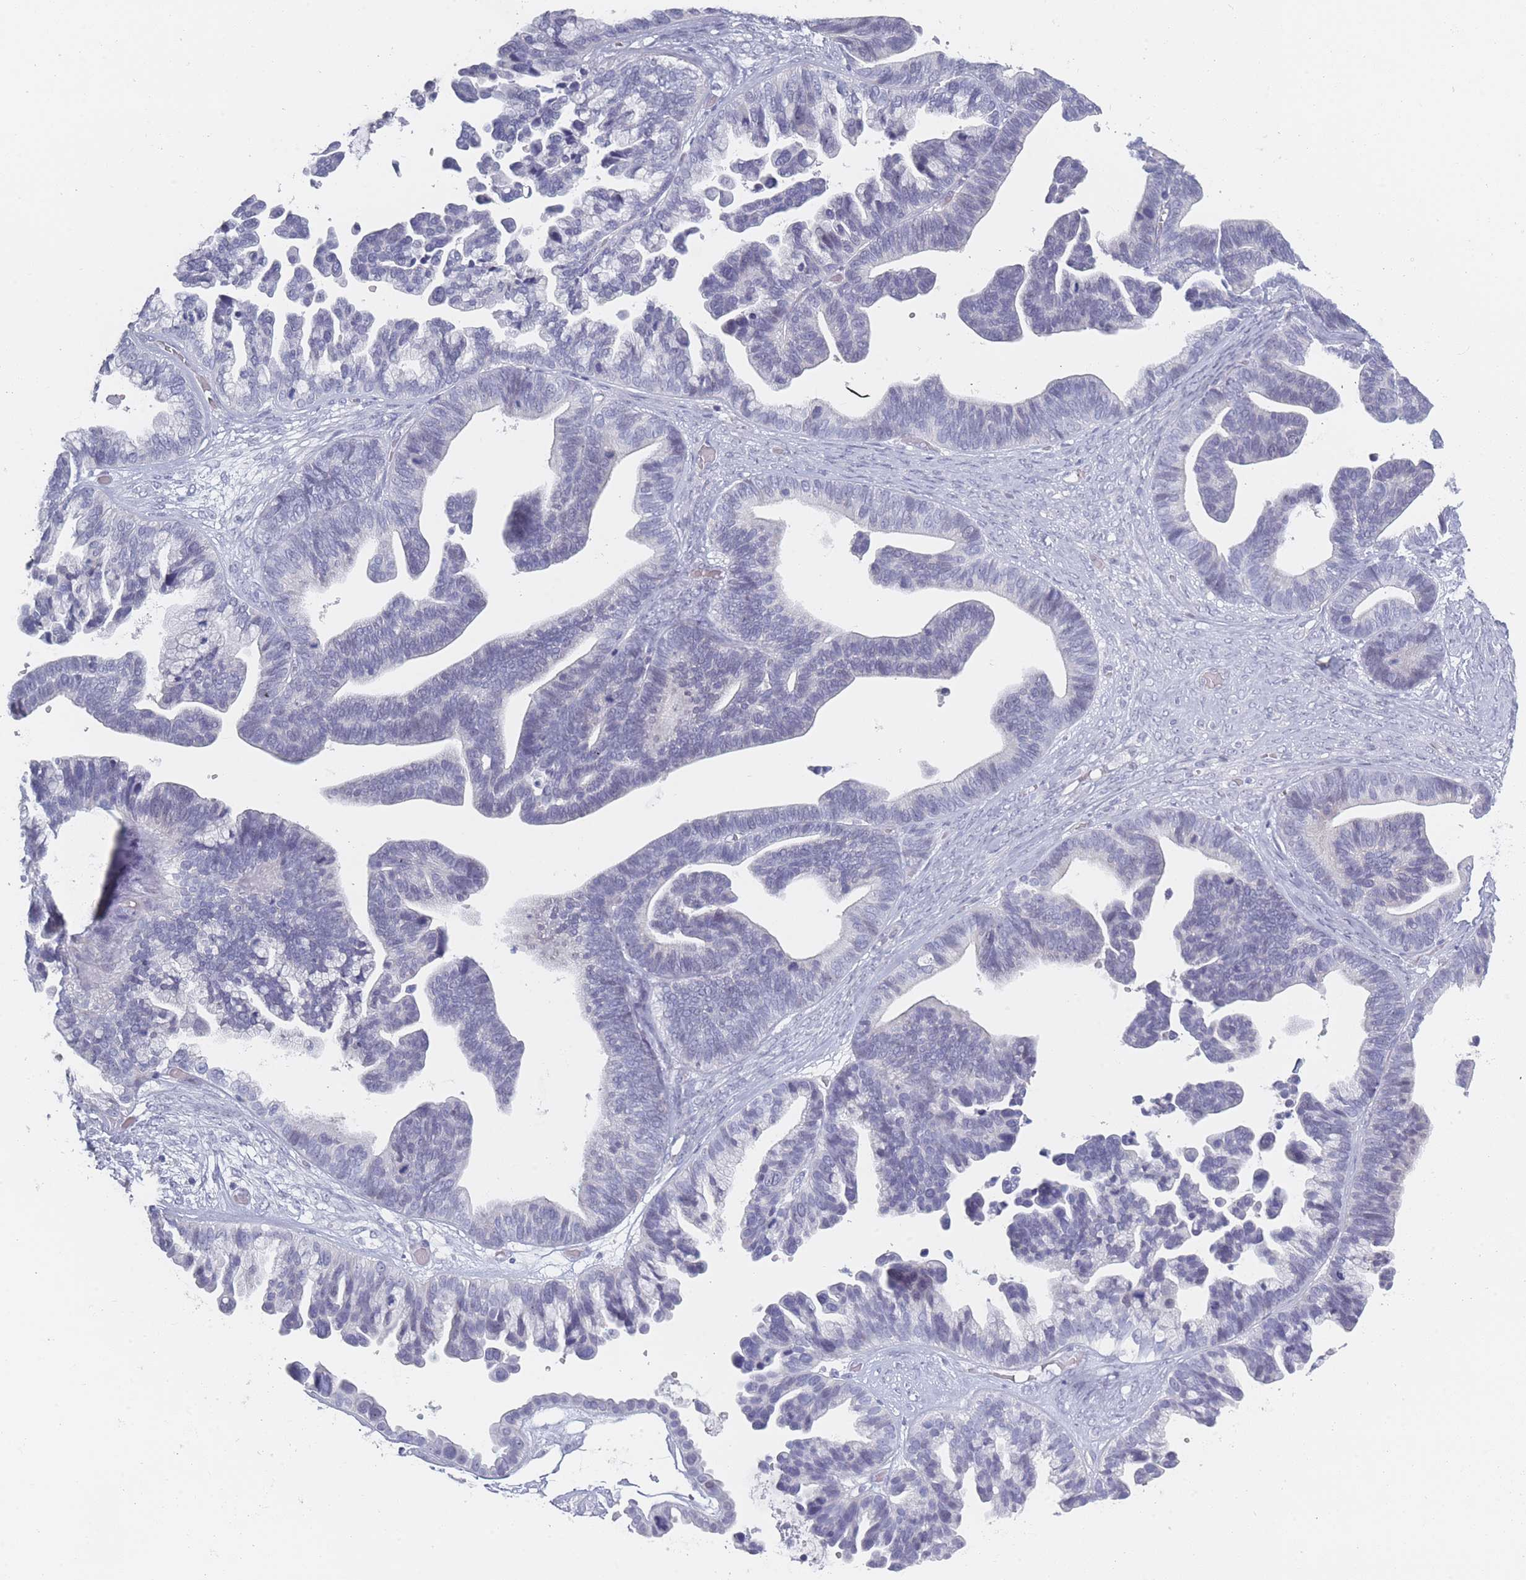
{"staining": {"intensity": "negative", "quantity": "none", "location": "none"}, "tissue": "ovarian cancer", "cell_type": "Tumor cells", "image_type": "cancer", "snomed": [{"axis": "morphology", "description": "Cystadenocarcinoma, serous, NOS"}, {"axis": "topography", "description": "Ovary"}], "caption": "Immunohistochemistry (IHC) micrograph of neoplastic tissue: ovarian cancer stained with DAB demonstrates no significant protein expression in tumor cells.", "gene": "ROS1", "patient": {"sex": "female", "age": 56}}